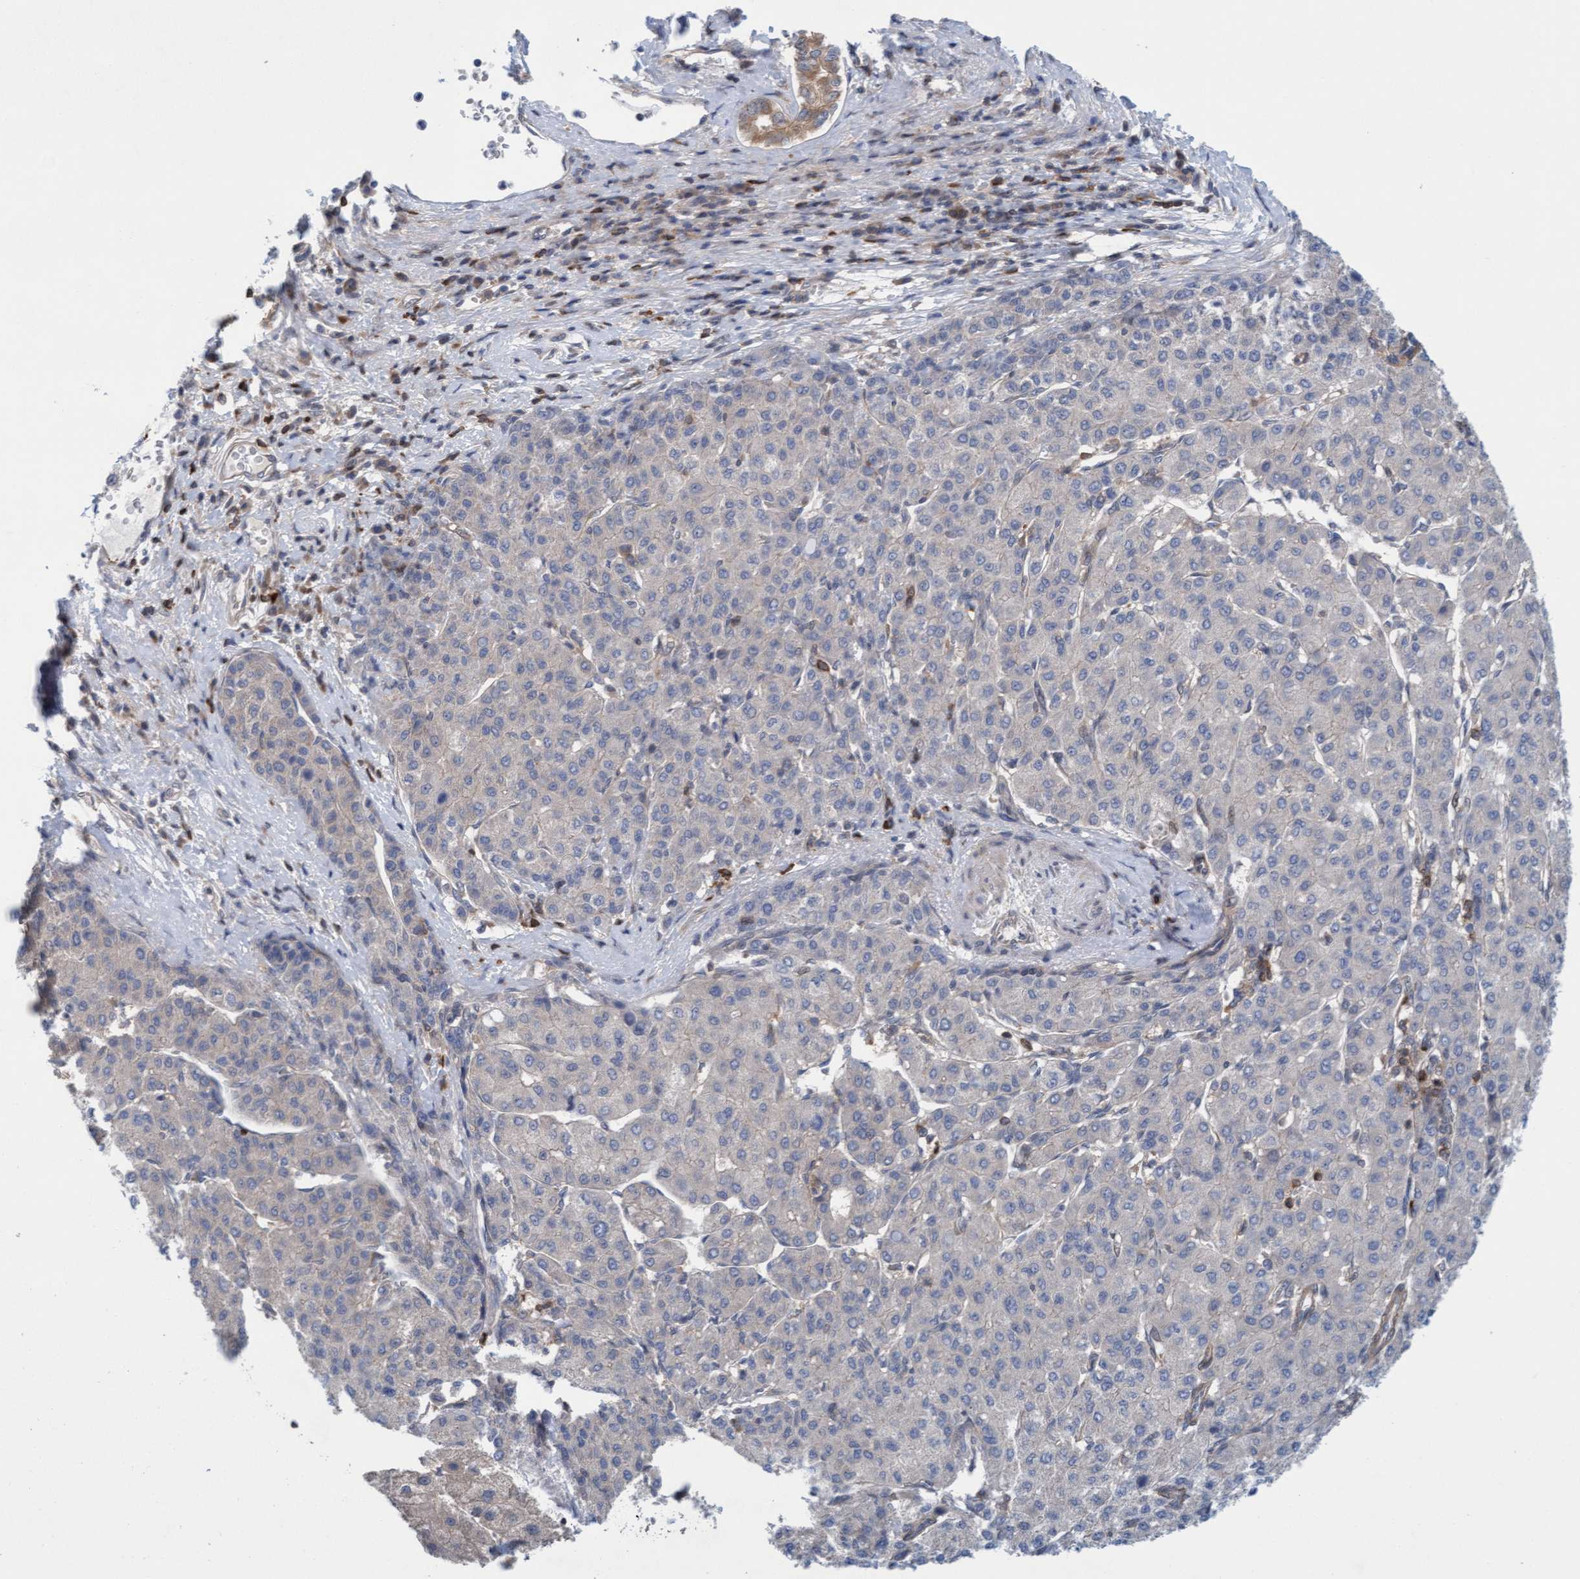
{"staining": {"intensity": "negative", "quantity": "none", "location": "none"}, "tissue": "liver cancer", "cell_type": "Tumor cells", "image_type": "cancer", "snomed": [{"axis": "morphology", "description": "Carcinoma, Hepatocellular, NOS"}, {"axis": "topography", "description": "Liver"}], "caption": "Human liver cancer stained for a protein using IHC demonstrates no expression in tumor cells.", "gene": "KLHL25", "patient": {"sex": "male", "age": 65}}